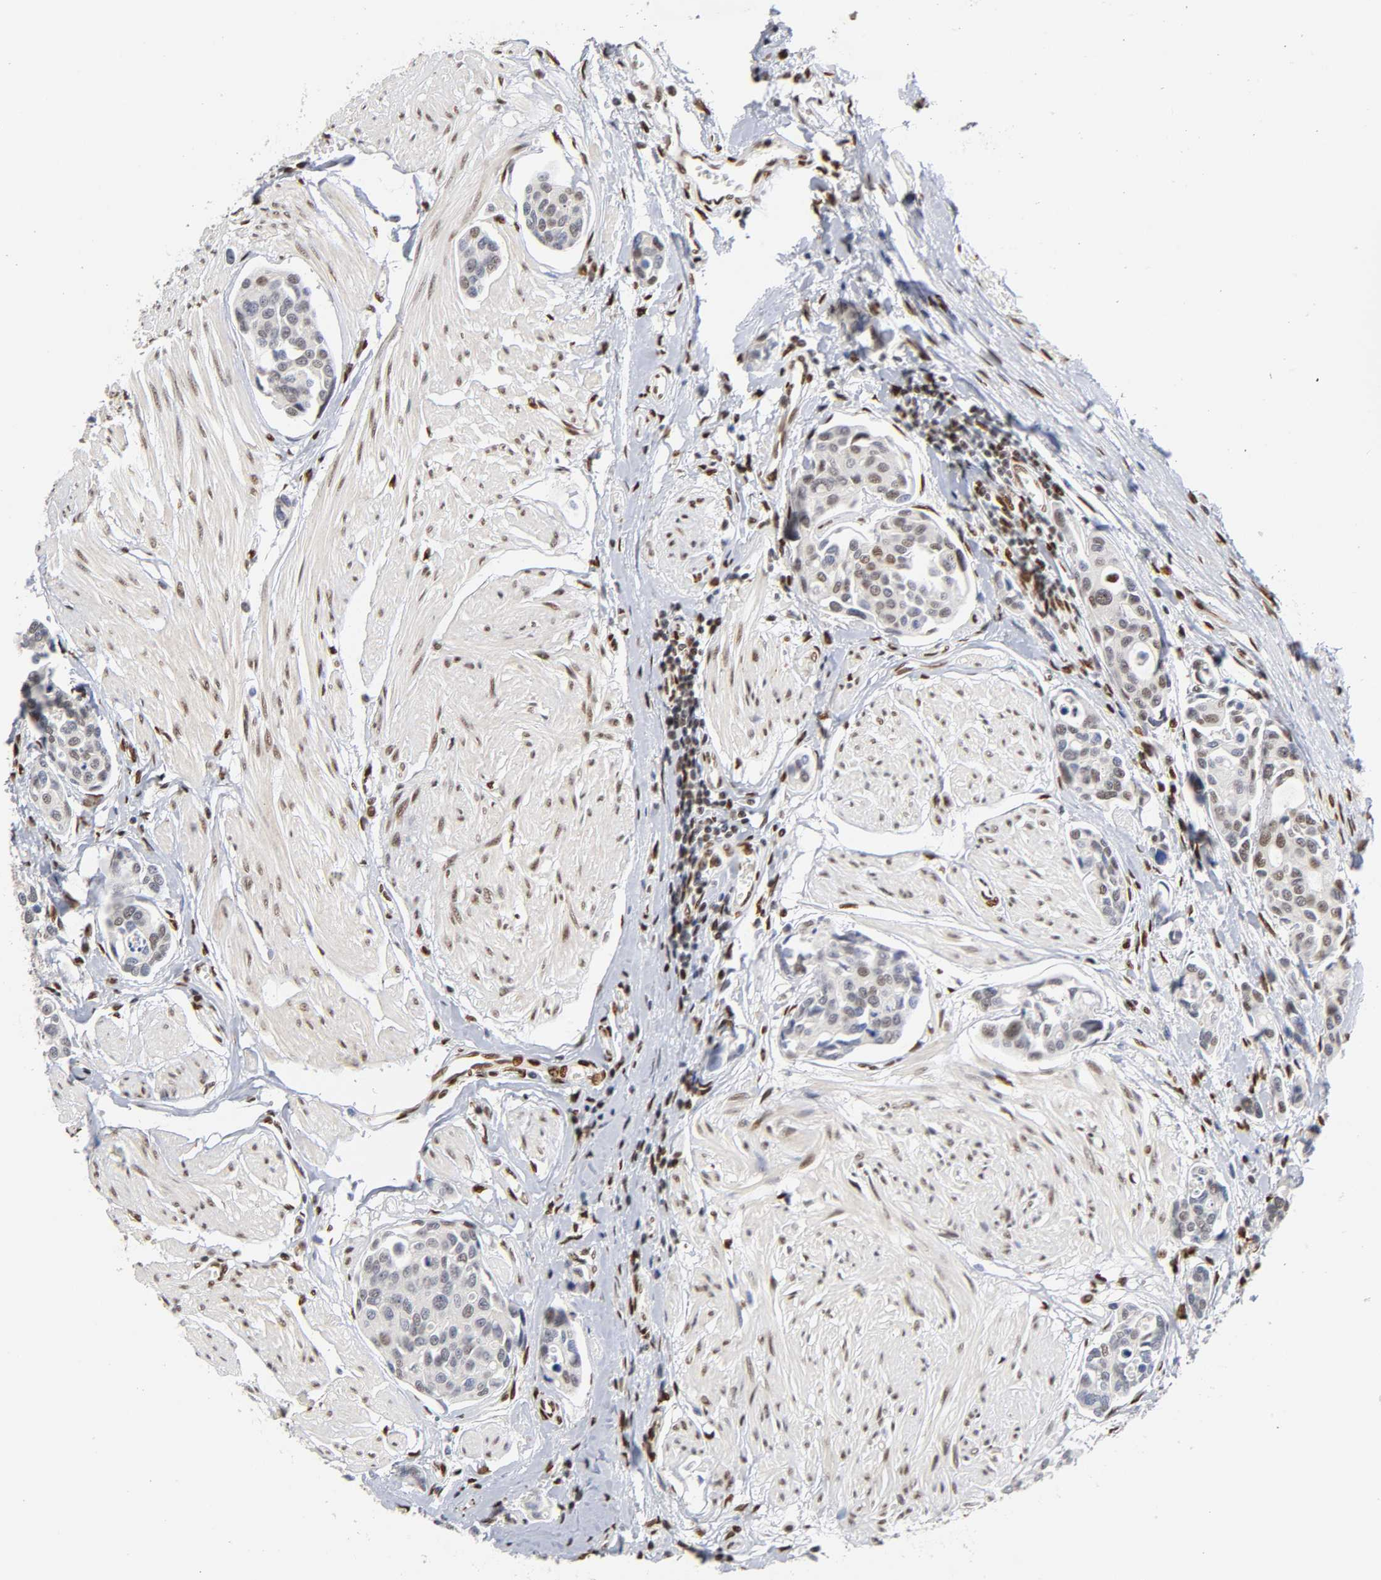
{"staining": {"intensity": "weak", "quantity": "<25%", "location": "nuclear"}, "tissue": "urothelial cancer", "cell_type": "Tumor cells", "image_type": "cancer", "snomed": [{"axis": "morphology", "description": "Urothelial carcinoma, High grade"}, {"axis": "topography", "description": "Urinary bladder"}], "caption": "This is an IHC photomicrograph of high-grade urothelial carcinoma. There is no staining in tumor cells.", "gene": "NR3C1", "patient": {"sex": "male", "age": 78}}